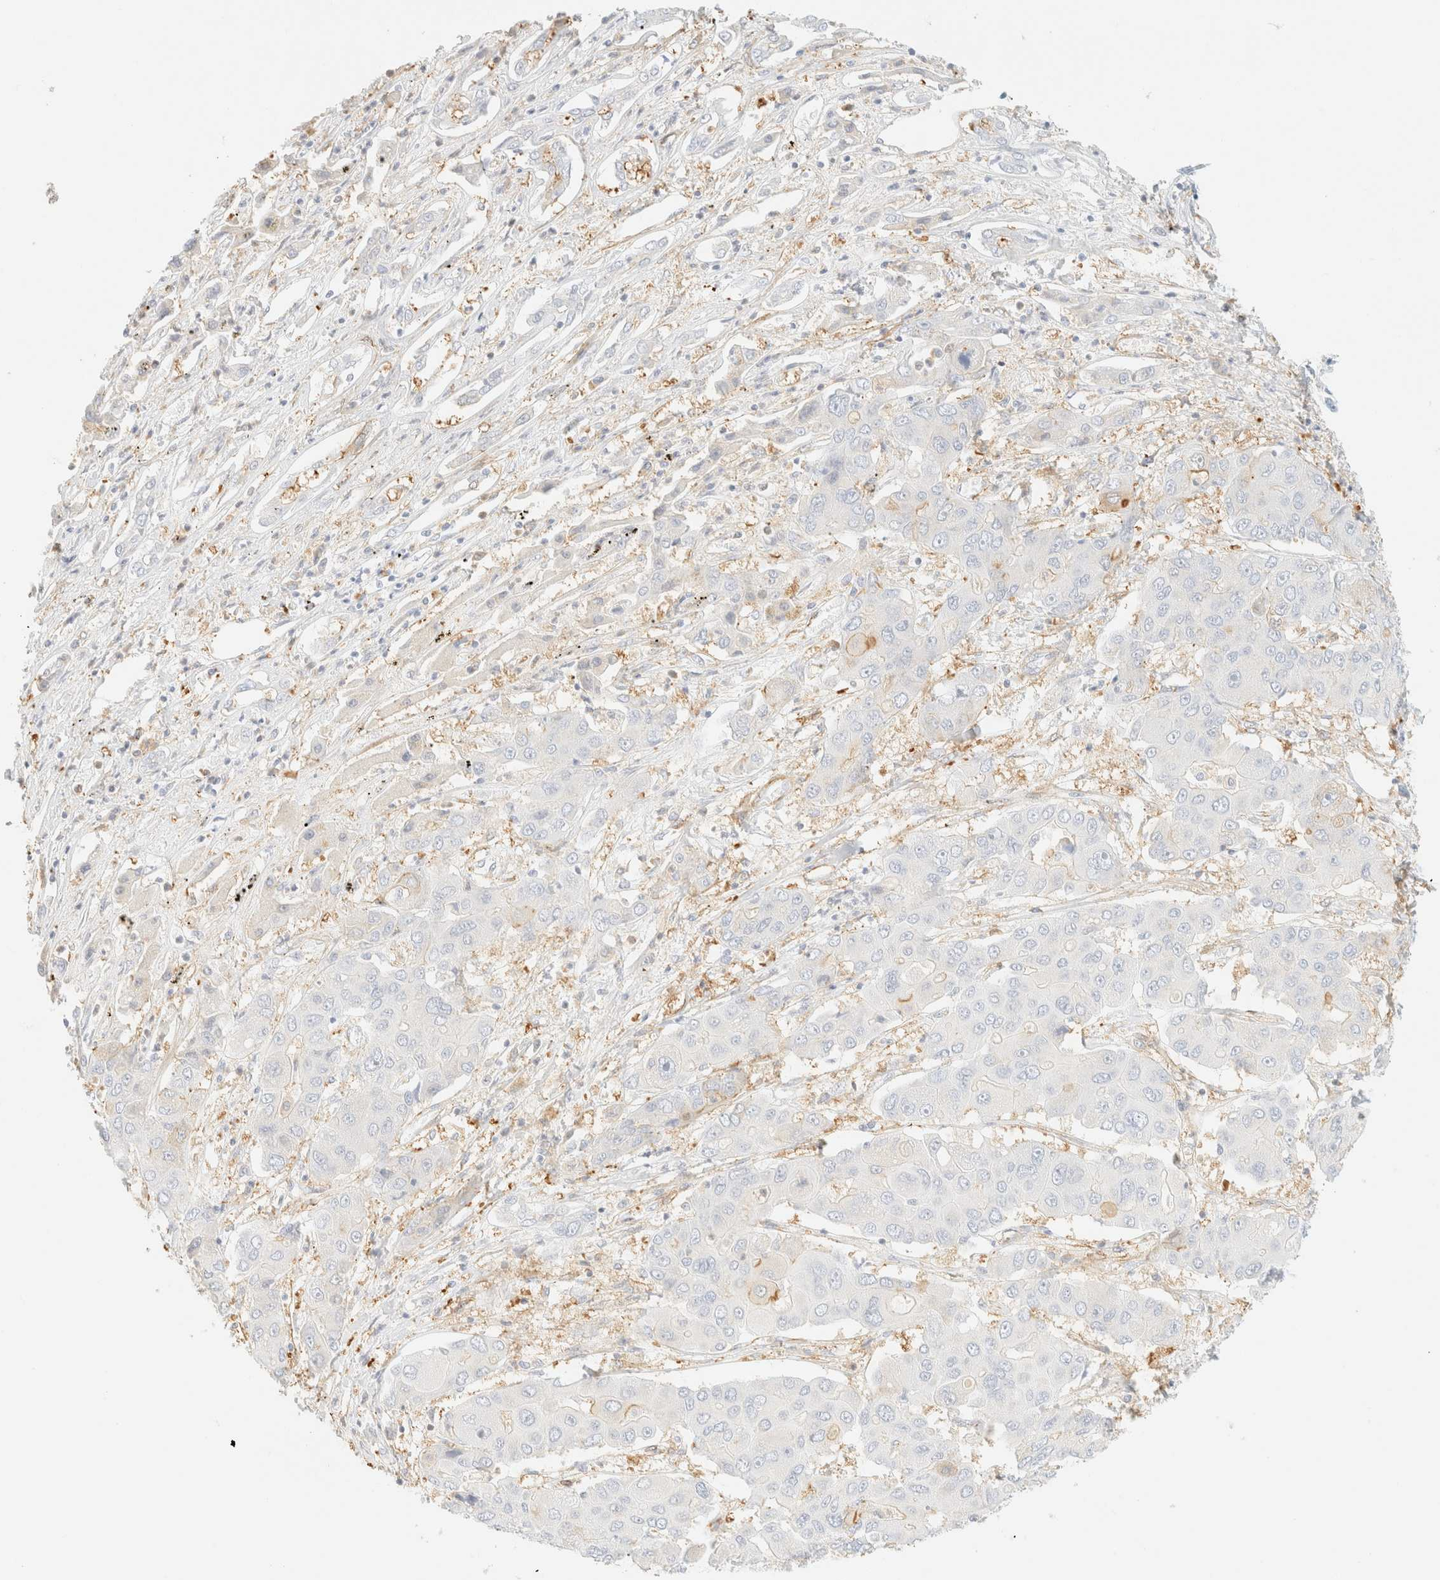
{"staining": {"intensity": "negative", "quantity": "none", "location": "none"}, "tissue": "liver cancer", "cell_type": "Tumor cells", "image_type": "cancer", "snomed": [{"axis": "morphology", "description": "Cholangiocarcinoma"}, {"axis": "topography", "description": "Liver"}], "caption": "Photomicrograph shows no significant protein staining in tumor cells of liver cancer.", "gene": "OTOP2", "patient": {"sex": "male", "age": 67}}